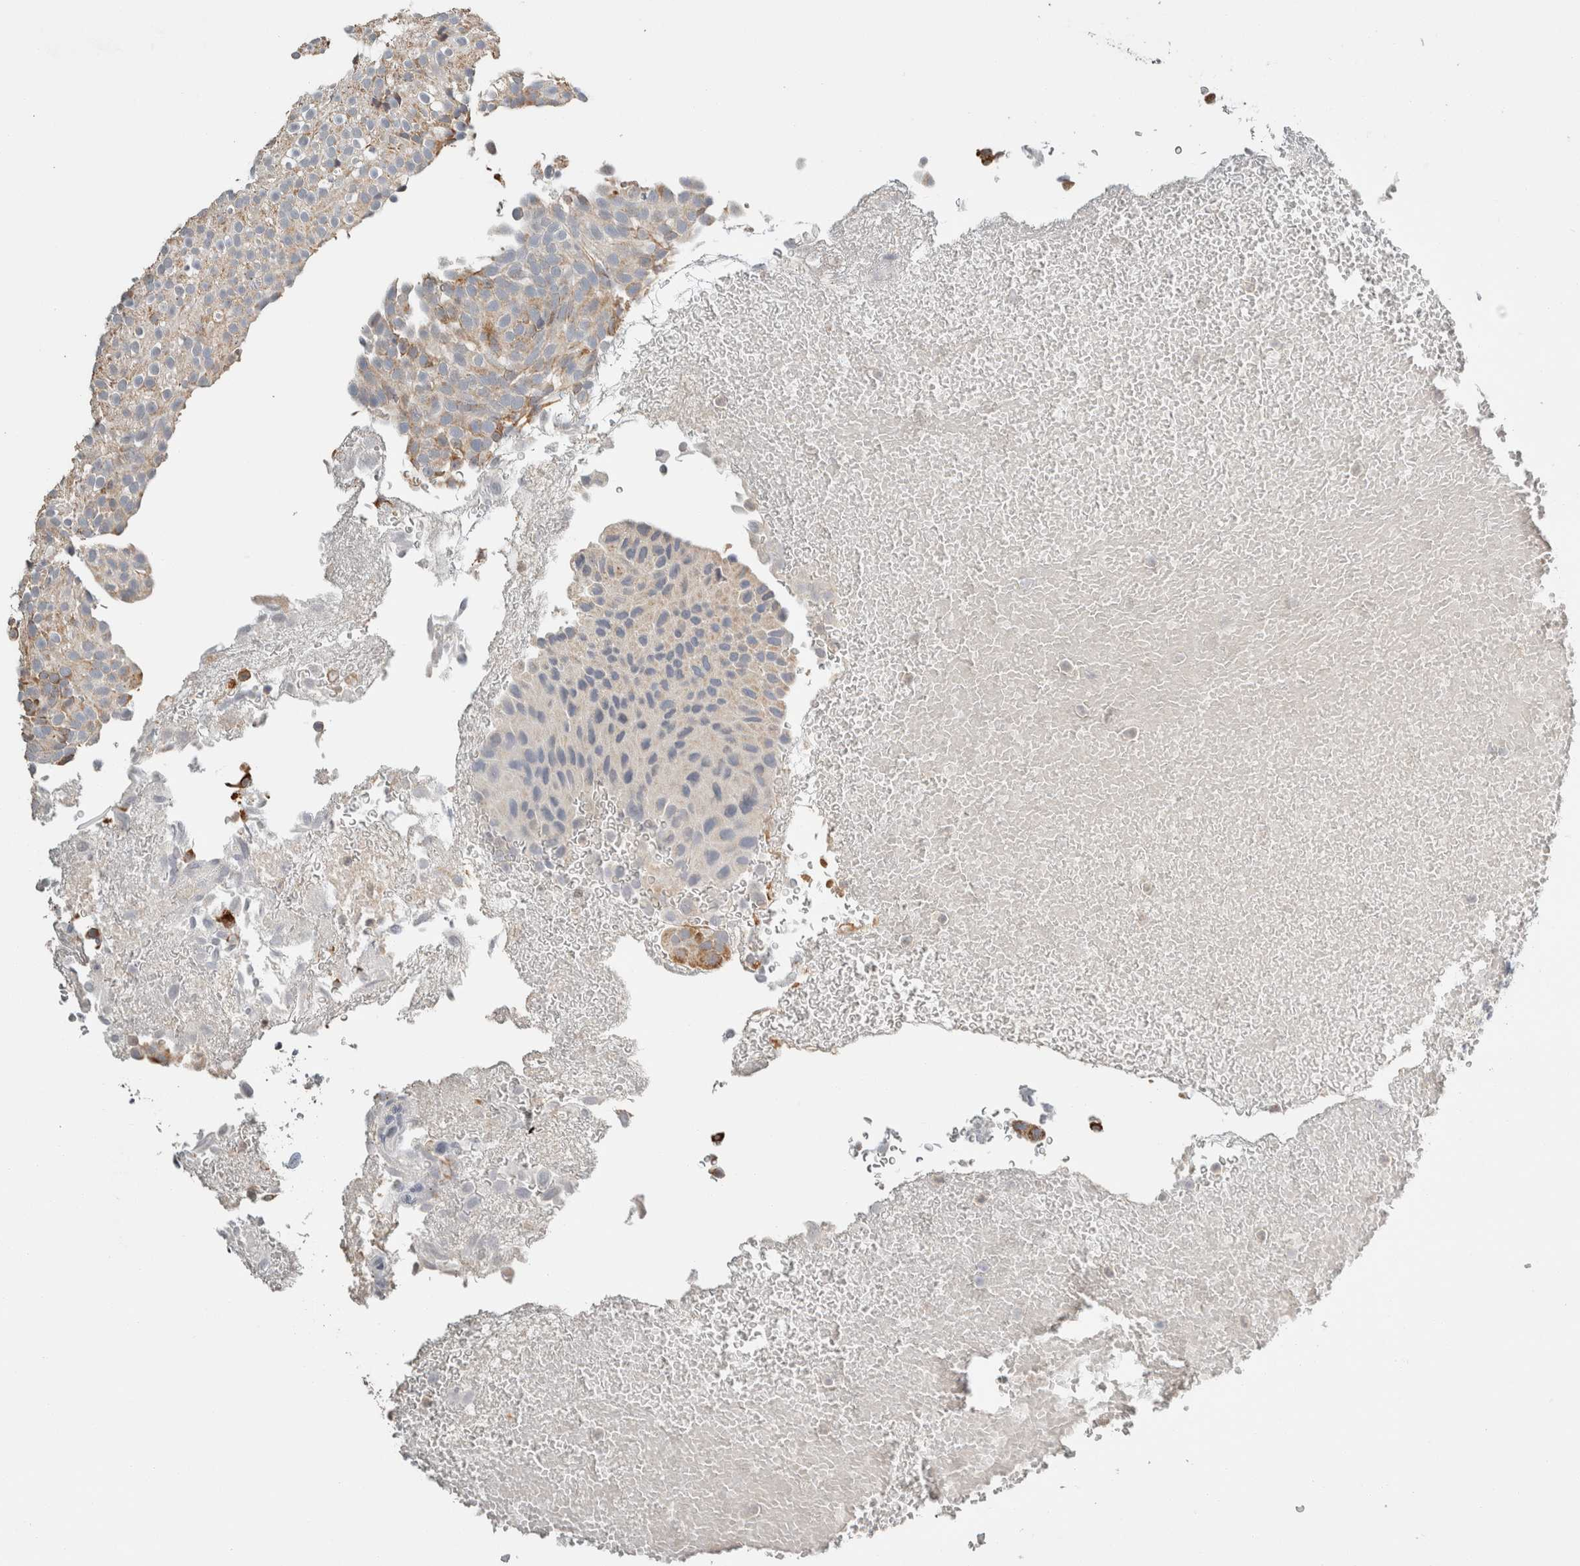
{"staining": {"intensity": "moderate", "quantity": "<25%", "location": "cytoplasmic/membranous"}, "tissue": "urothelial cancer", "cell_type": "Tumor cells", "image_type": "cancer", "snomed": [{"axis": "morphology", "description": "Urothelial carcinoma, Low grade"}, {"axis": "topography", "description": "Urinary bladder"}], "caption": "The photomicrograph shows staining of urothelial cancer, revealing moderate cytoplasmic/membranous protein positivity (brown color) within tumor cells.", "gene": "CRAT", "patient": {"sex": "male", "age": 78}}